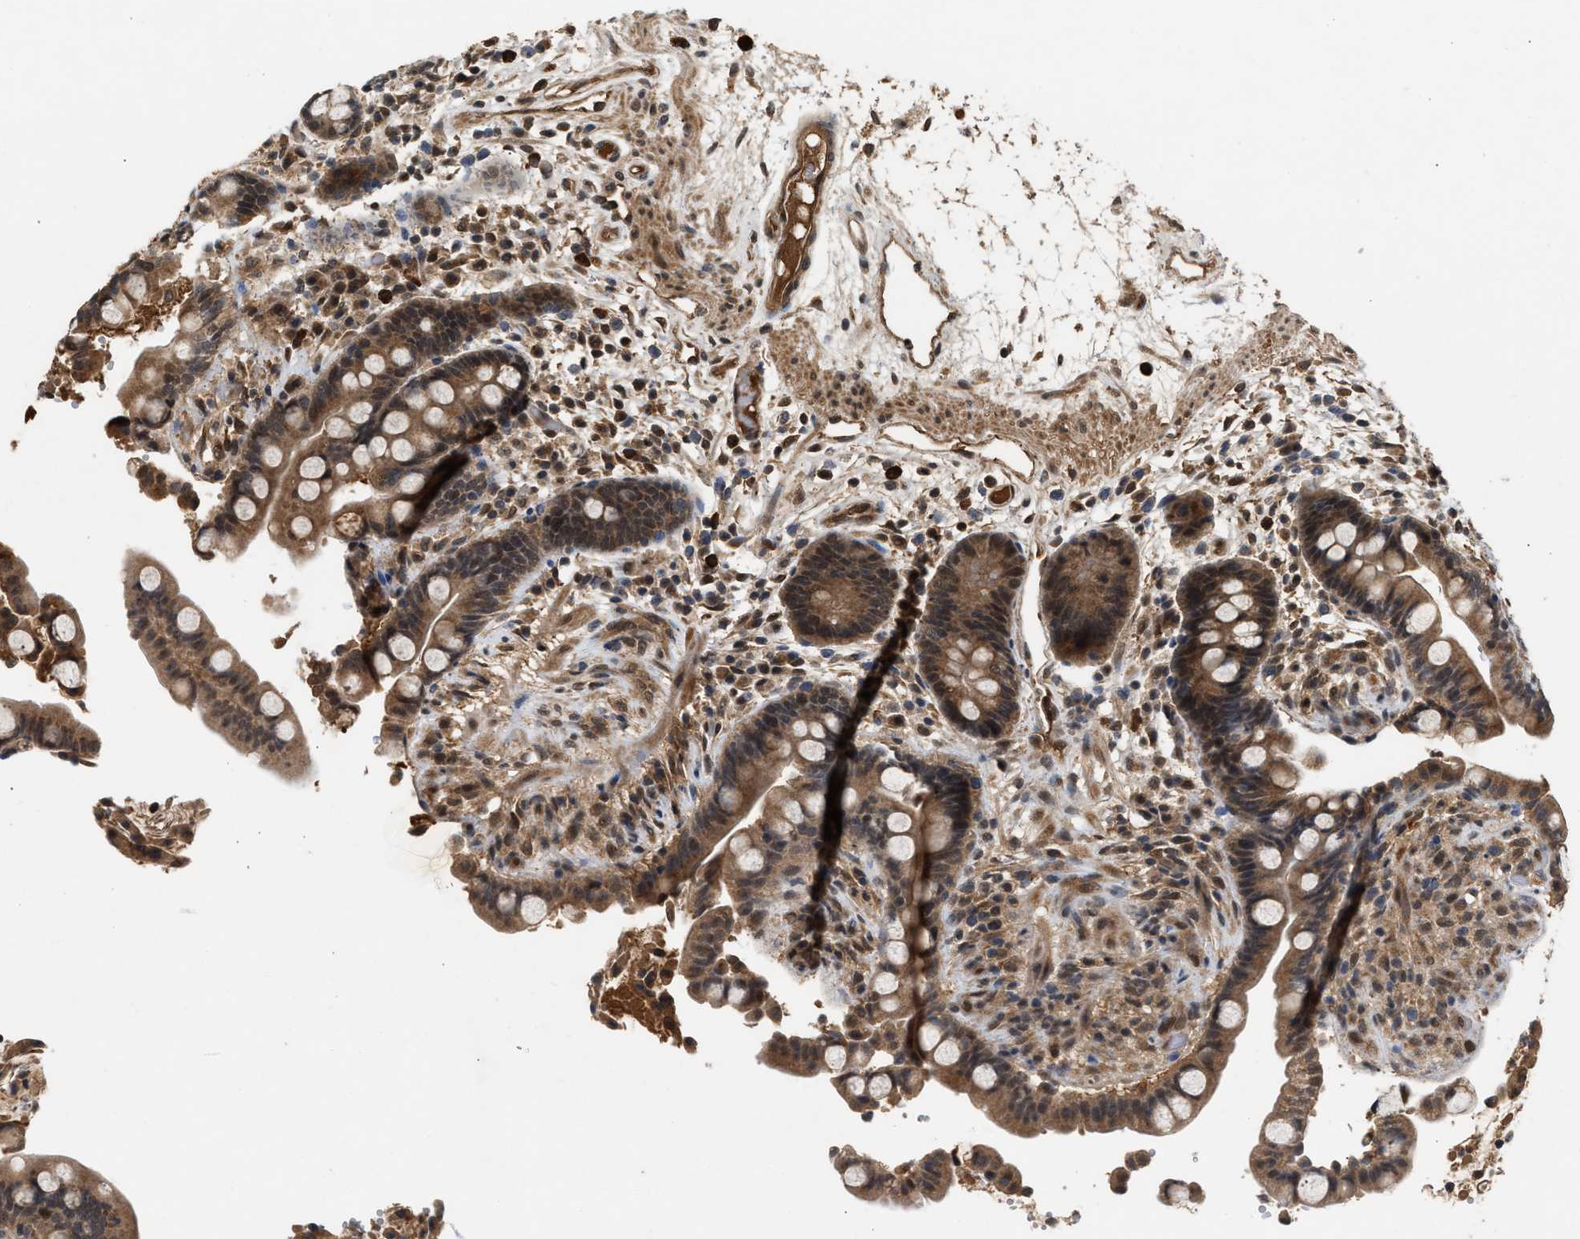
{"staining": {"intensity": "moderate", "quantity": ">75%", "location": "cytoplasmic/membranous"}, "tissue": "colon", "cell_type": "Endothelial cells", "image_type": "normal", "snomed": [{"axis": "morphology", "description": "Normal tissue, NOS"}, {"axis": "topography", "description": "Colon"}], "caption": "Moderate cytoplasmic/membranous protein staining is appreciated in about >75% of endothelial cells in colon.", "gene": "RUSC2", "patient": {"sex": "male", "age": 73}}